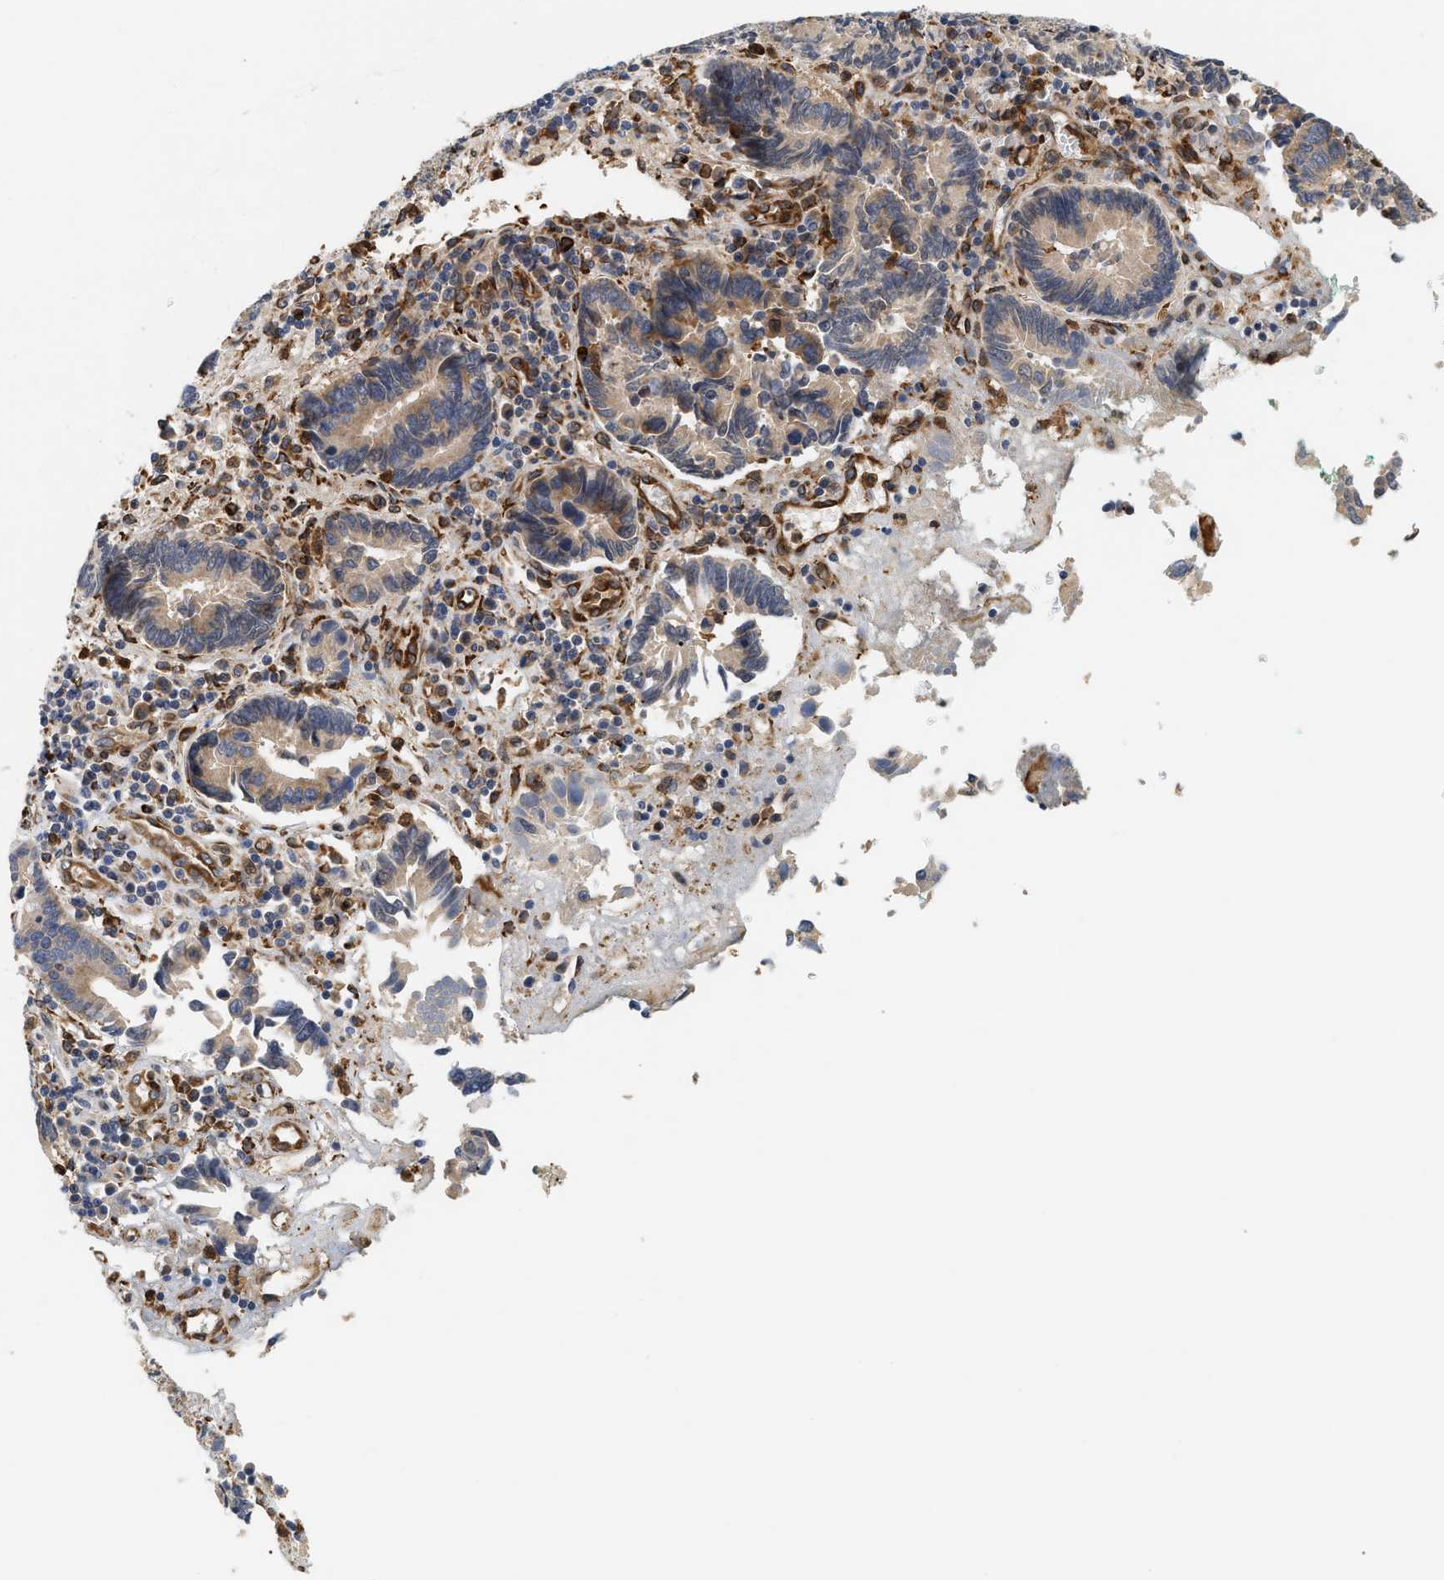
{"staining": {"intensity": "moderate", "quantity": "<25%", "location": "cytoplasmic/membranous"}, "tissue": "pancreatic cancer", "cell_type": "Tumor cells", "image_type": "cancer", "snomed": [{"axis": "morphology", "description": "Adenocarcinoma, NOS"}, {"axis": "topography", "description": "Pancreas"}], "caption": "Tumor cells exhibit low levels of moderate cytoplasmic/membranous expression in about <25% of cells in human pancreatic adenocarcinoma.", "gene": "PLCD1", "patient": {"sex": "female", "age": 70}}